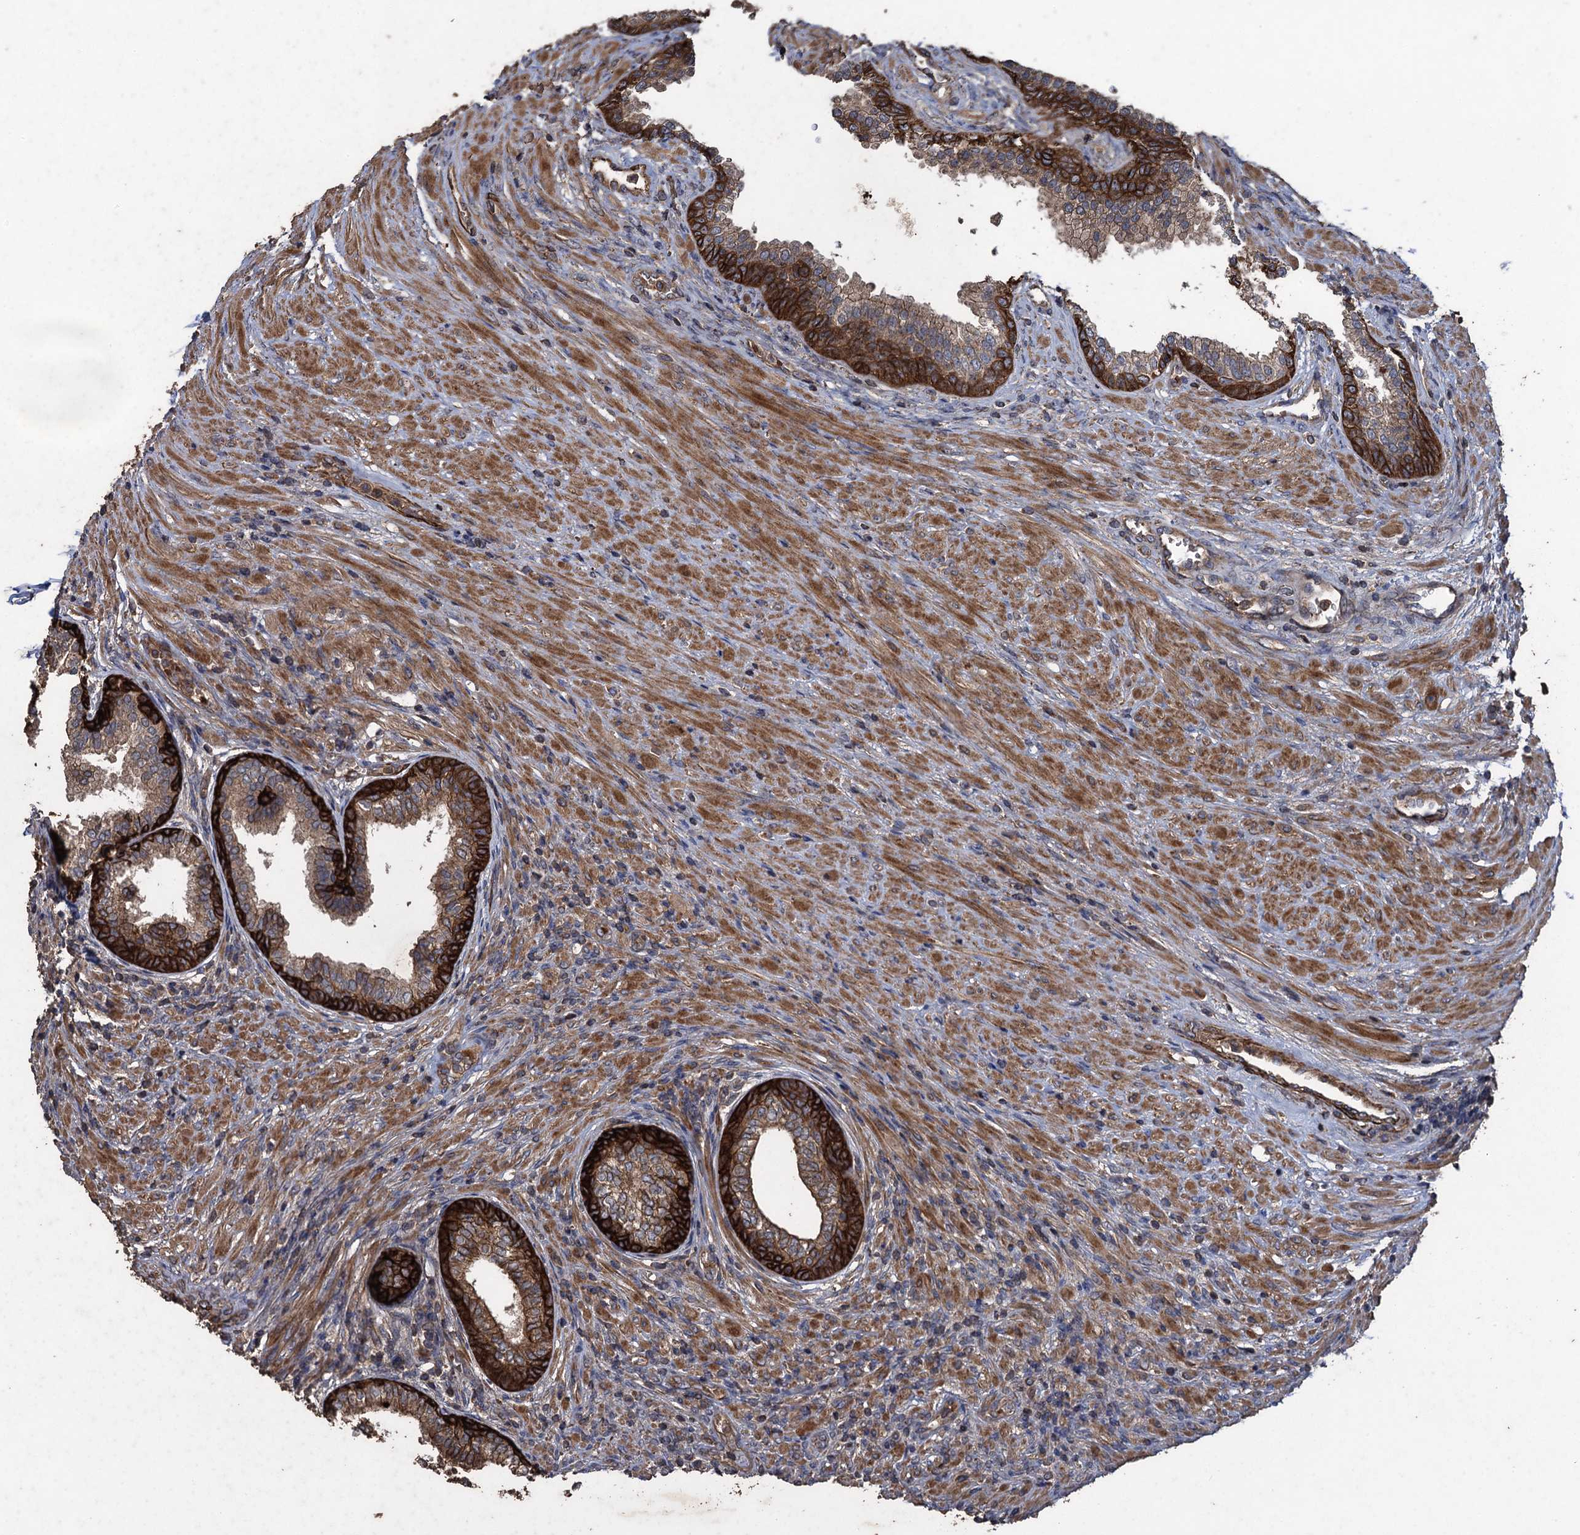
{"staining": {"intensity": "strong", "quantity": "25%-75%", "location": "cytoplasmic/membranous"}, "tissue": "prostate", "cell_type": "Glandular cells", "image_type": "normal", "snomed": [{"axis": "morphology", "description": "Normal tissue, NOS"}, {"axis": "topography", "description": "Prostate"}], "caption": "Immunohistochemistry (IHC) histopathology image of benign human prostate stained for a protein (brown), which displays high levels of strong cytoplasmic/membranous positivity in about 25%-75% of glandular cells.", "gene": "TXNDC11", "patient": {"sex": "male", "age": 76}}